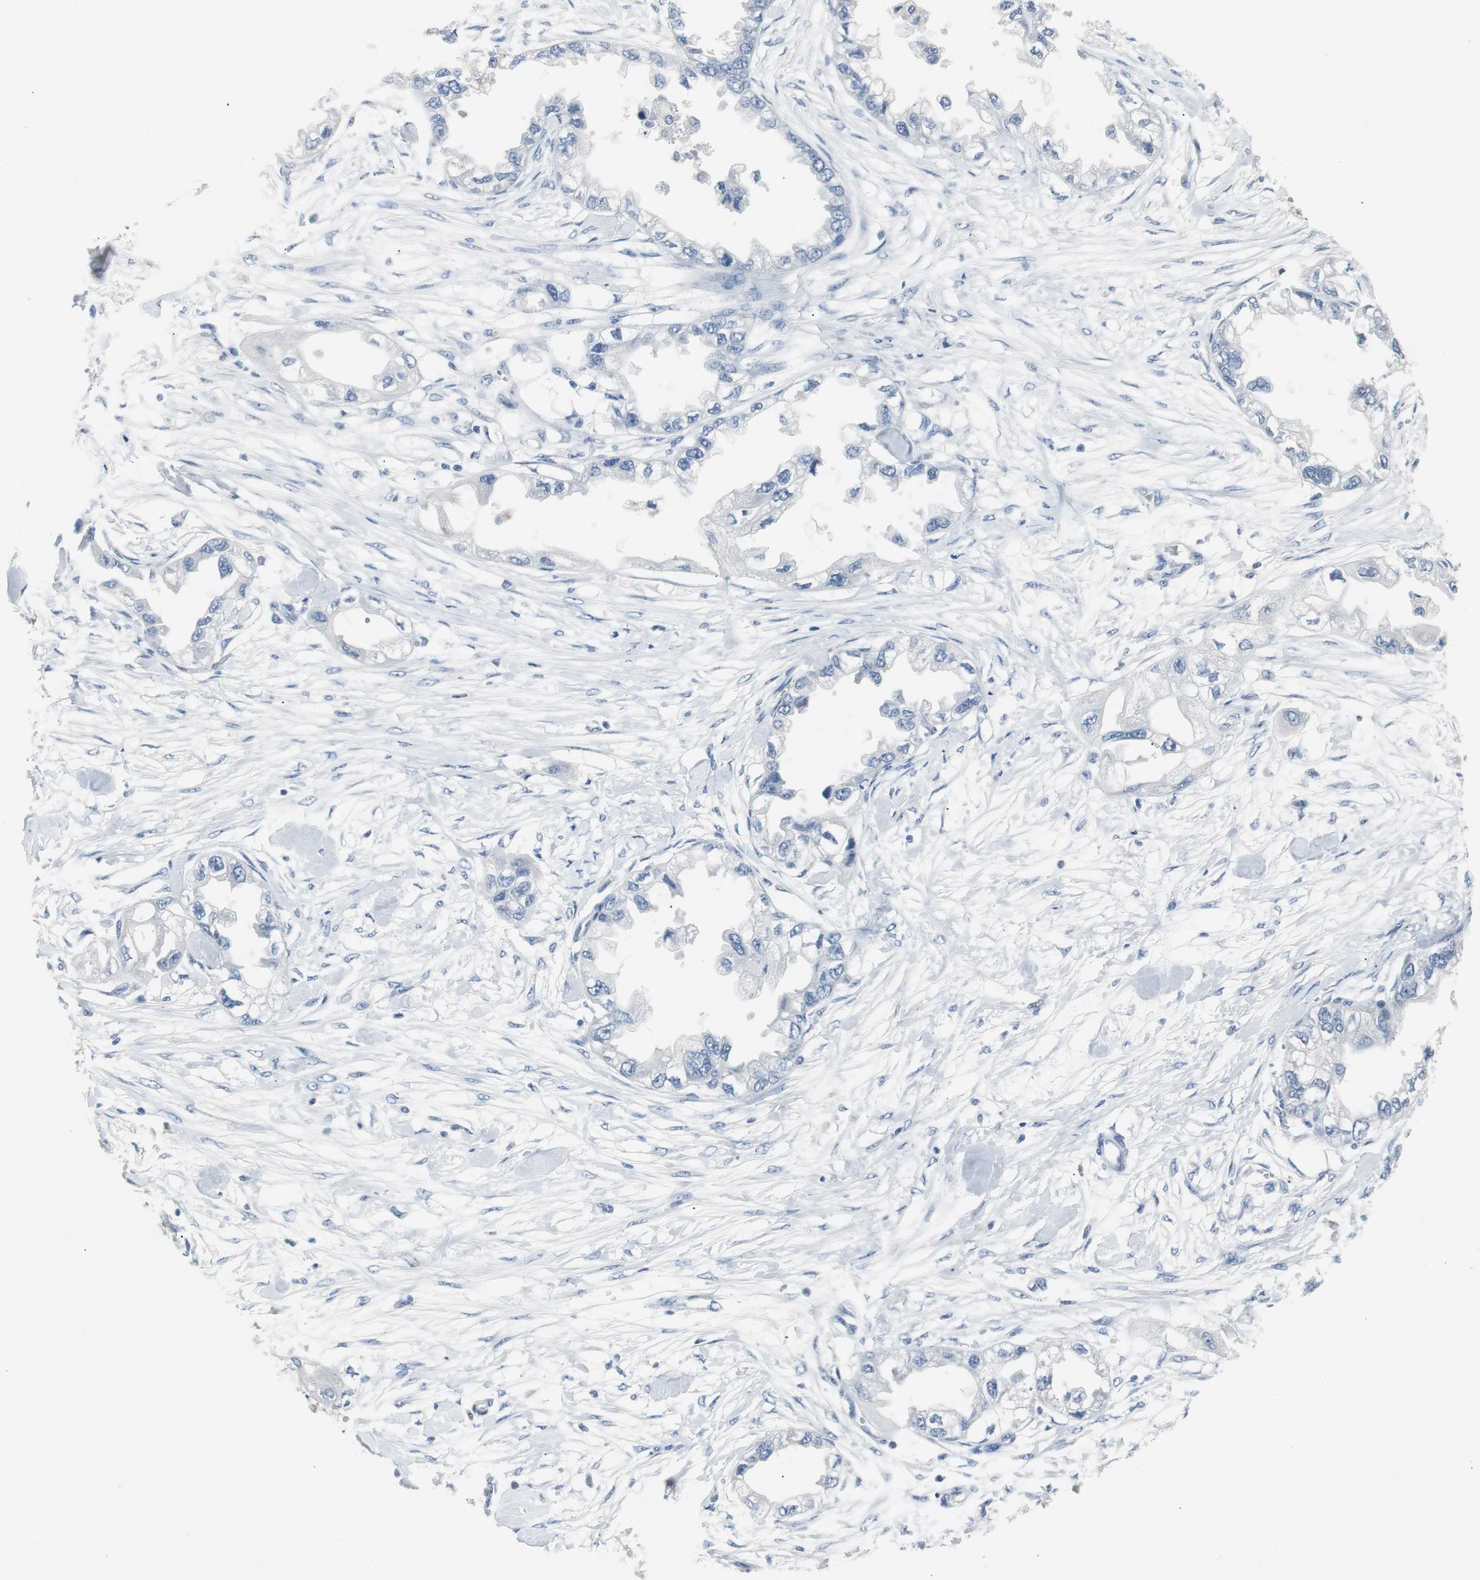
{"staining": {"intensity": "negative", "quantity": "none", "location": "none"}, "tissue": "endometrial cancer", "cell_type": "Tumor cells", "image_type": "cancer", "snomed": [{"axis": "morphology", "description": "Adenocarcinoma, NOS"}, {"axis": "topography", "description": "Endometrium"}], "caption": "Tumor cells show no significant positivity in endometrial cancer (adenocarcinoma).", "gene": "LRP2", "patient": {"sex": "female", "age": 67}}